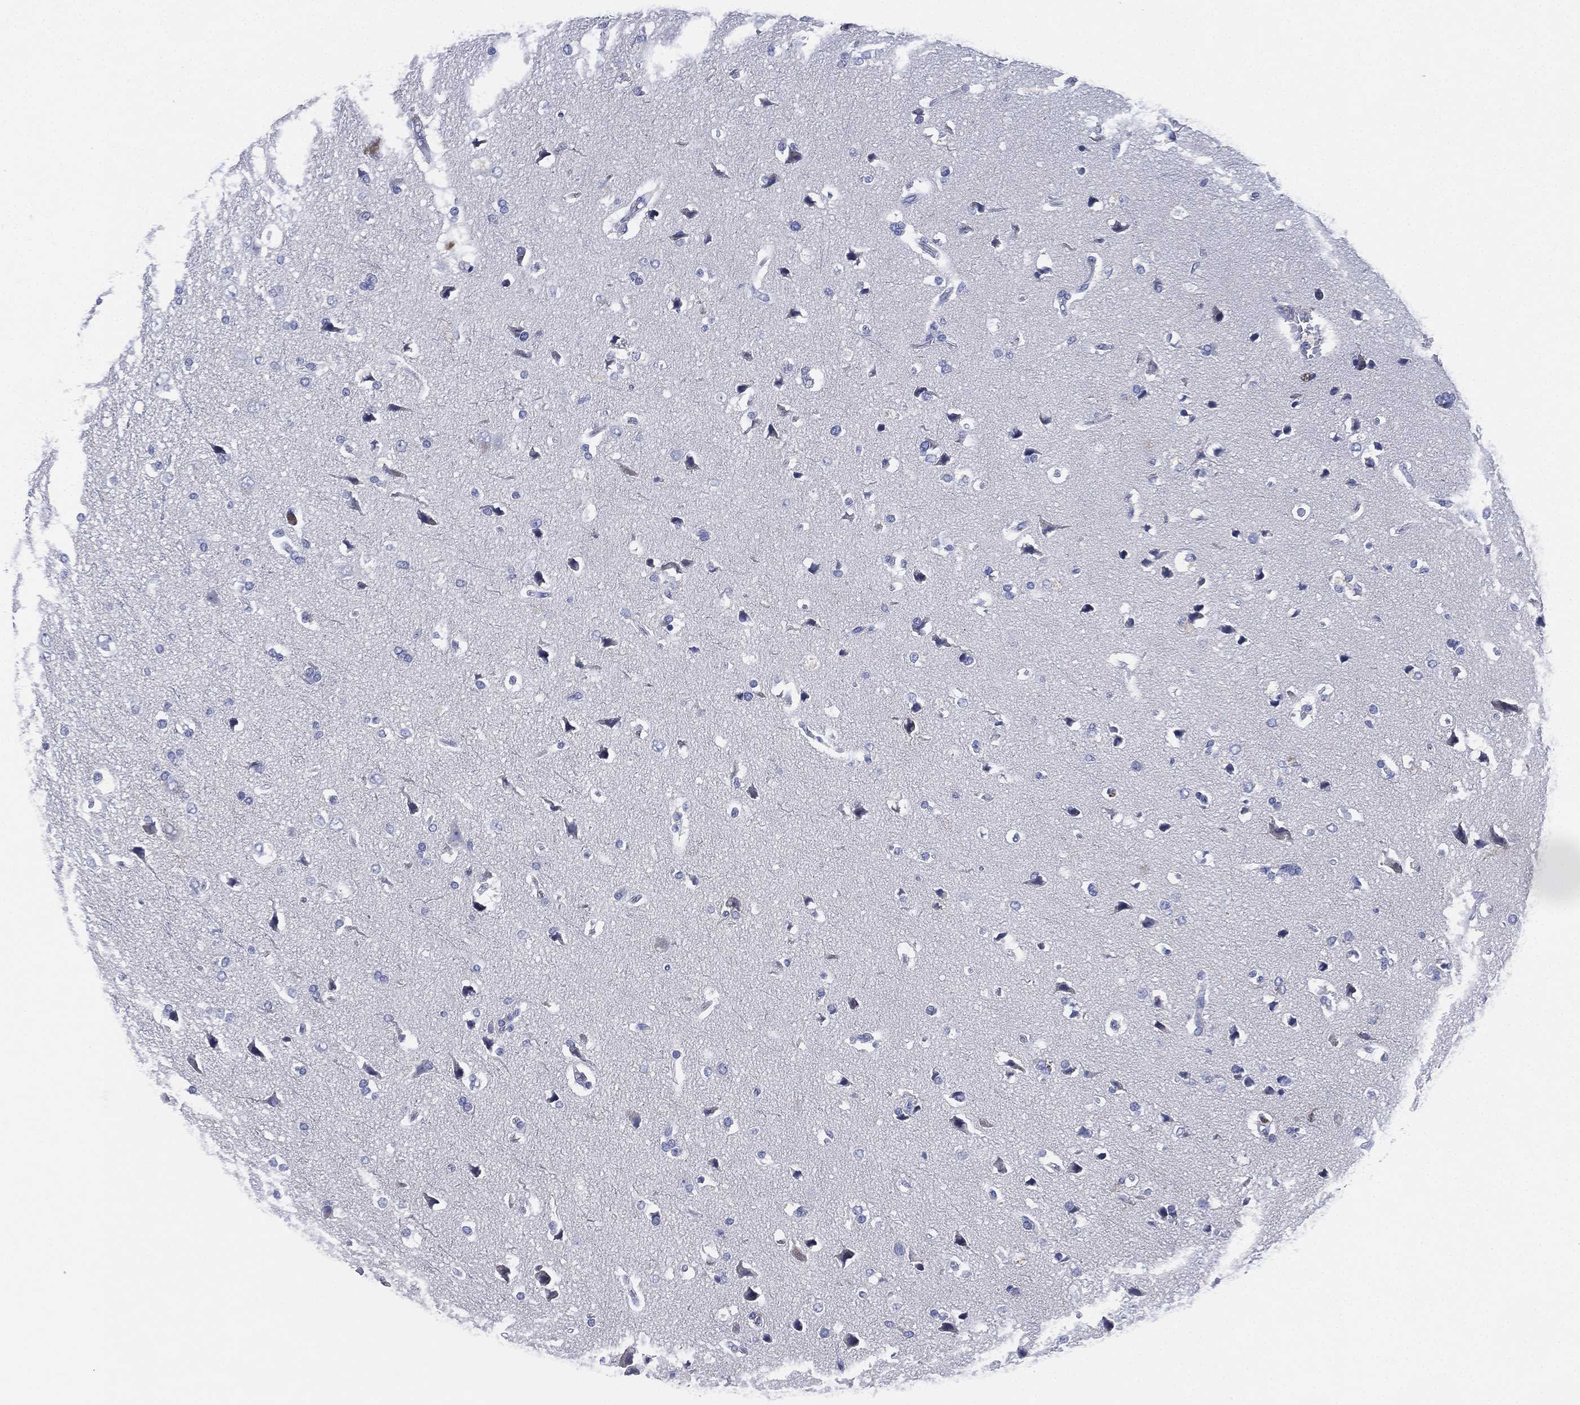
{"staining": {"intensity": "negative", "quantity": "none", "location": "none"}, "tissue": "glioma", "cell_type": "Tumor cells", "image_type": "cancer", "snomed": [{"axis": "morphology", "description": "Glioma, malignant, High grade"}, {"axis": "topography", "description": "Brain"}], "caption": "This is an immunohistochemistry (IHC) micrograph of human glioma. There is no staining in tumor cells.", "gene": "ADAD2", "patient": {"sex": "female", "age": 63}}